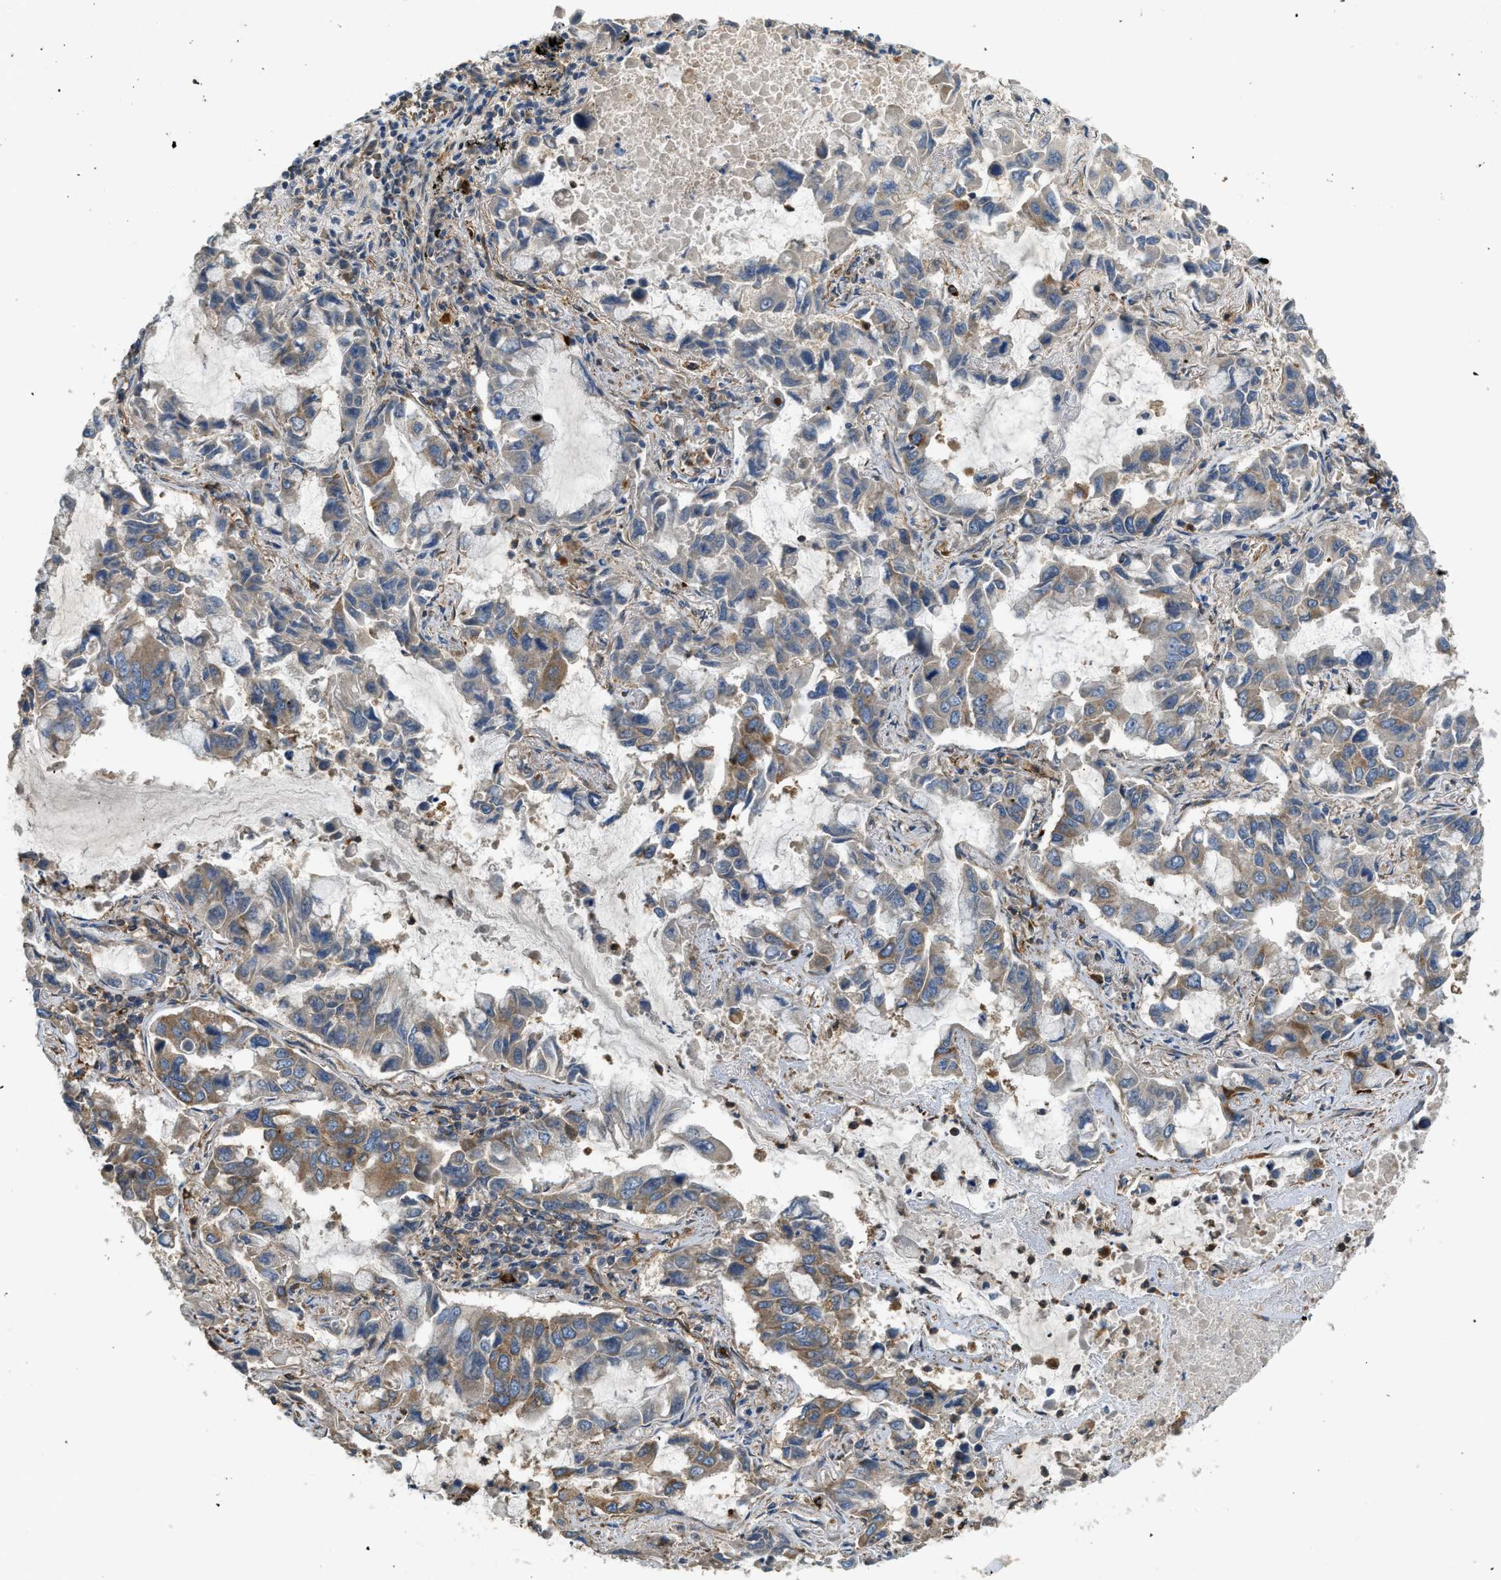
{"staining": {"intensity": "moderate", "quantity": "<25%", "location": "cytoplasmic/membranous"}, "tissue": "lung cancer", "cell_type": "Tumor cells", "image_type": "cancer", "snomed": [{"axis": "morphology", "description": "Adenocarcinoma, NOS"}, {"axis": "topography", "description": "Lung"}], "caption": "The image displays immunohistochemical staining of adenocarcinoma (lung). There is moderate cytoplasmic/membranous expression is present in about <25% of tumor cells. The protein is stained brown, and the nuclei are stained in blue (DAB IHC with brightfield microscopy, high magnification).", "gene": "BAG4", "patient": {"sex": "male", "age": 64}}